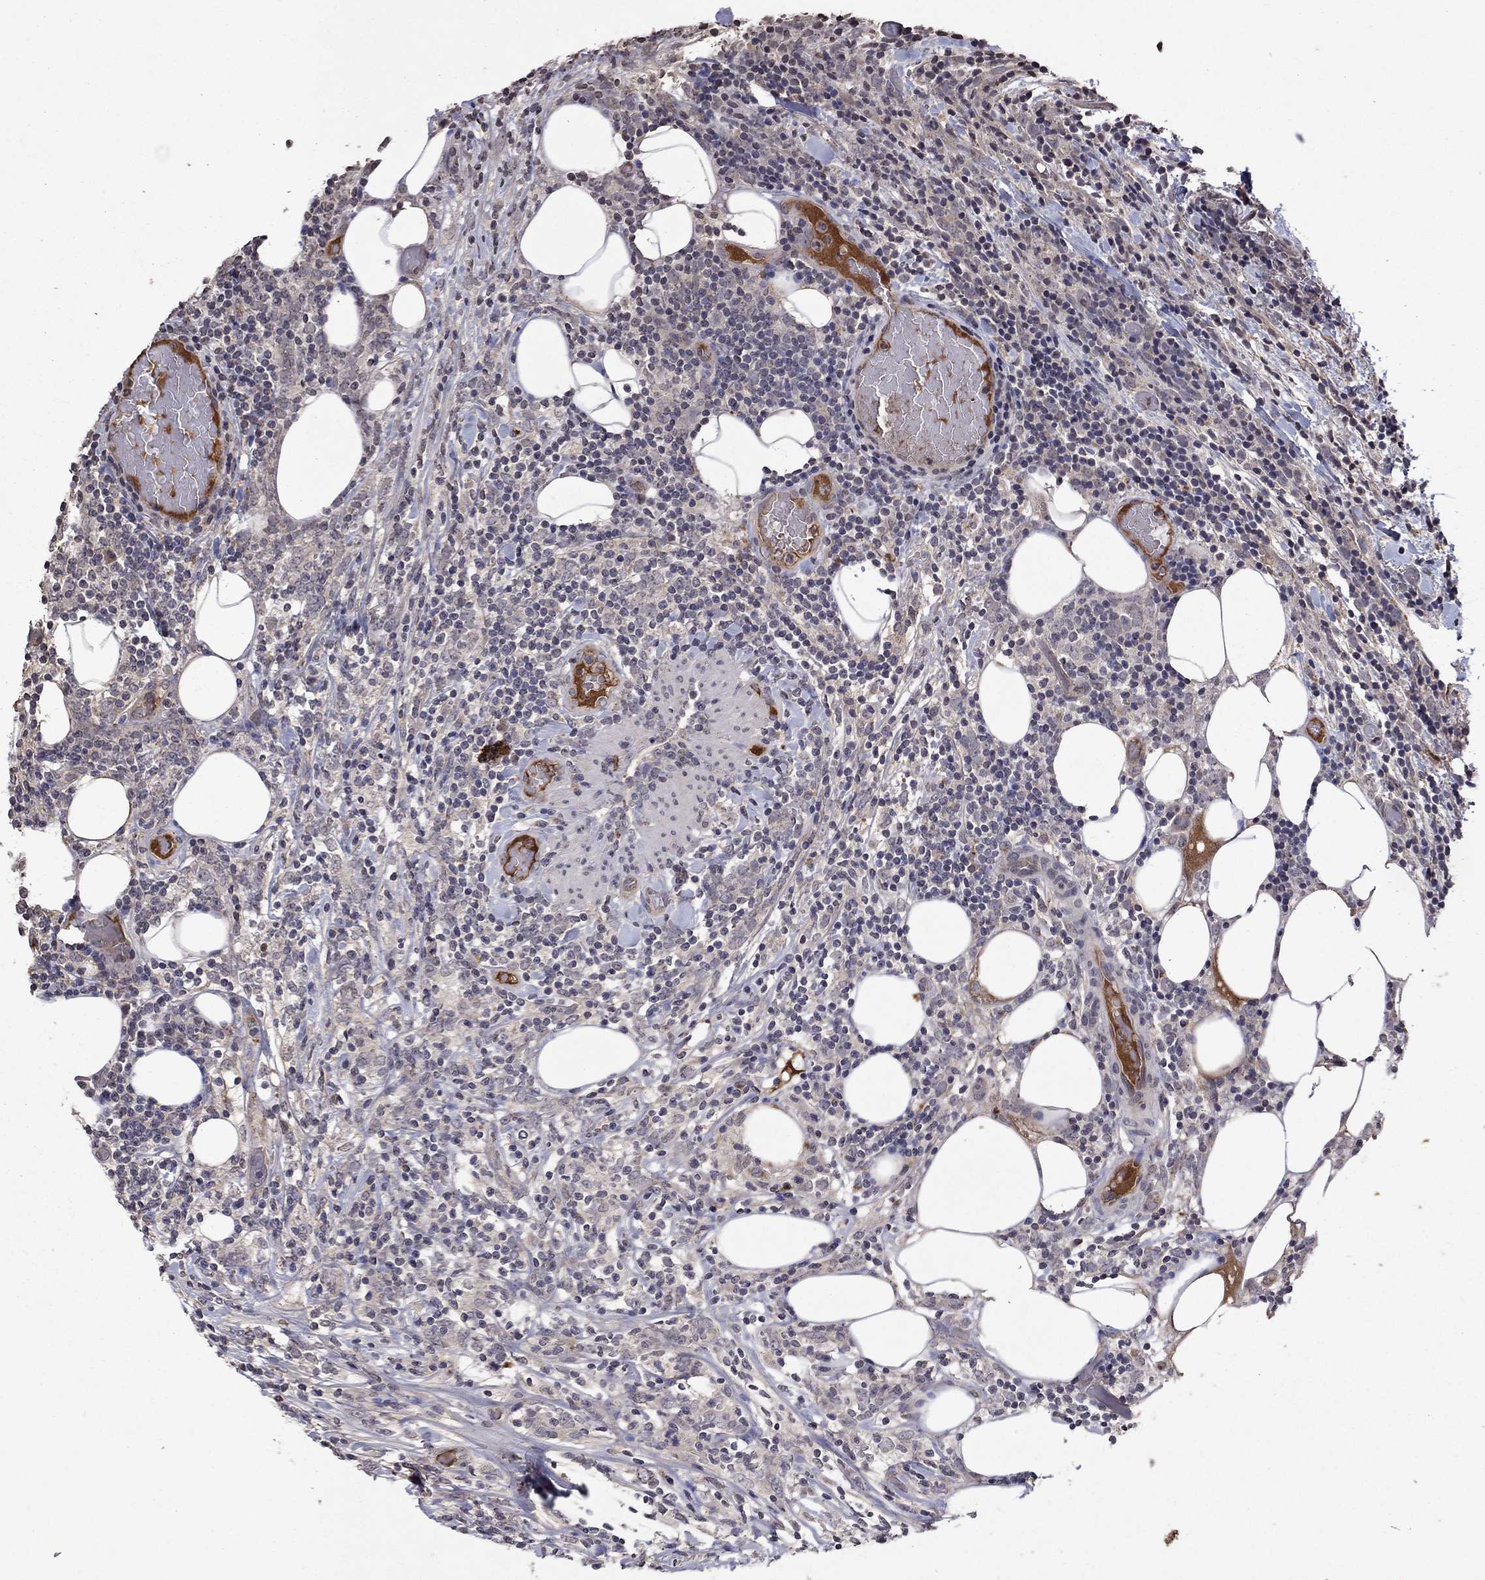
{"staining": {"intensity": "negative", "quantity": "none", "location": "none"}, "tissue": "lymphoma", "cell_type": "Tumor cells", "image_type": "cancer", "snomed": [{"axis": "morphology", "description": "Malignant lymphoma, non-Hodgkin's type, High grade"}, {"axis": "topography", "description": "Lymph node"}], "caption": "IHC of human lymphoma reveals no staining in tumor cells.", "gene": "NLGN1", "patient": {"sex": "female", "age": 84}}